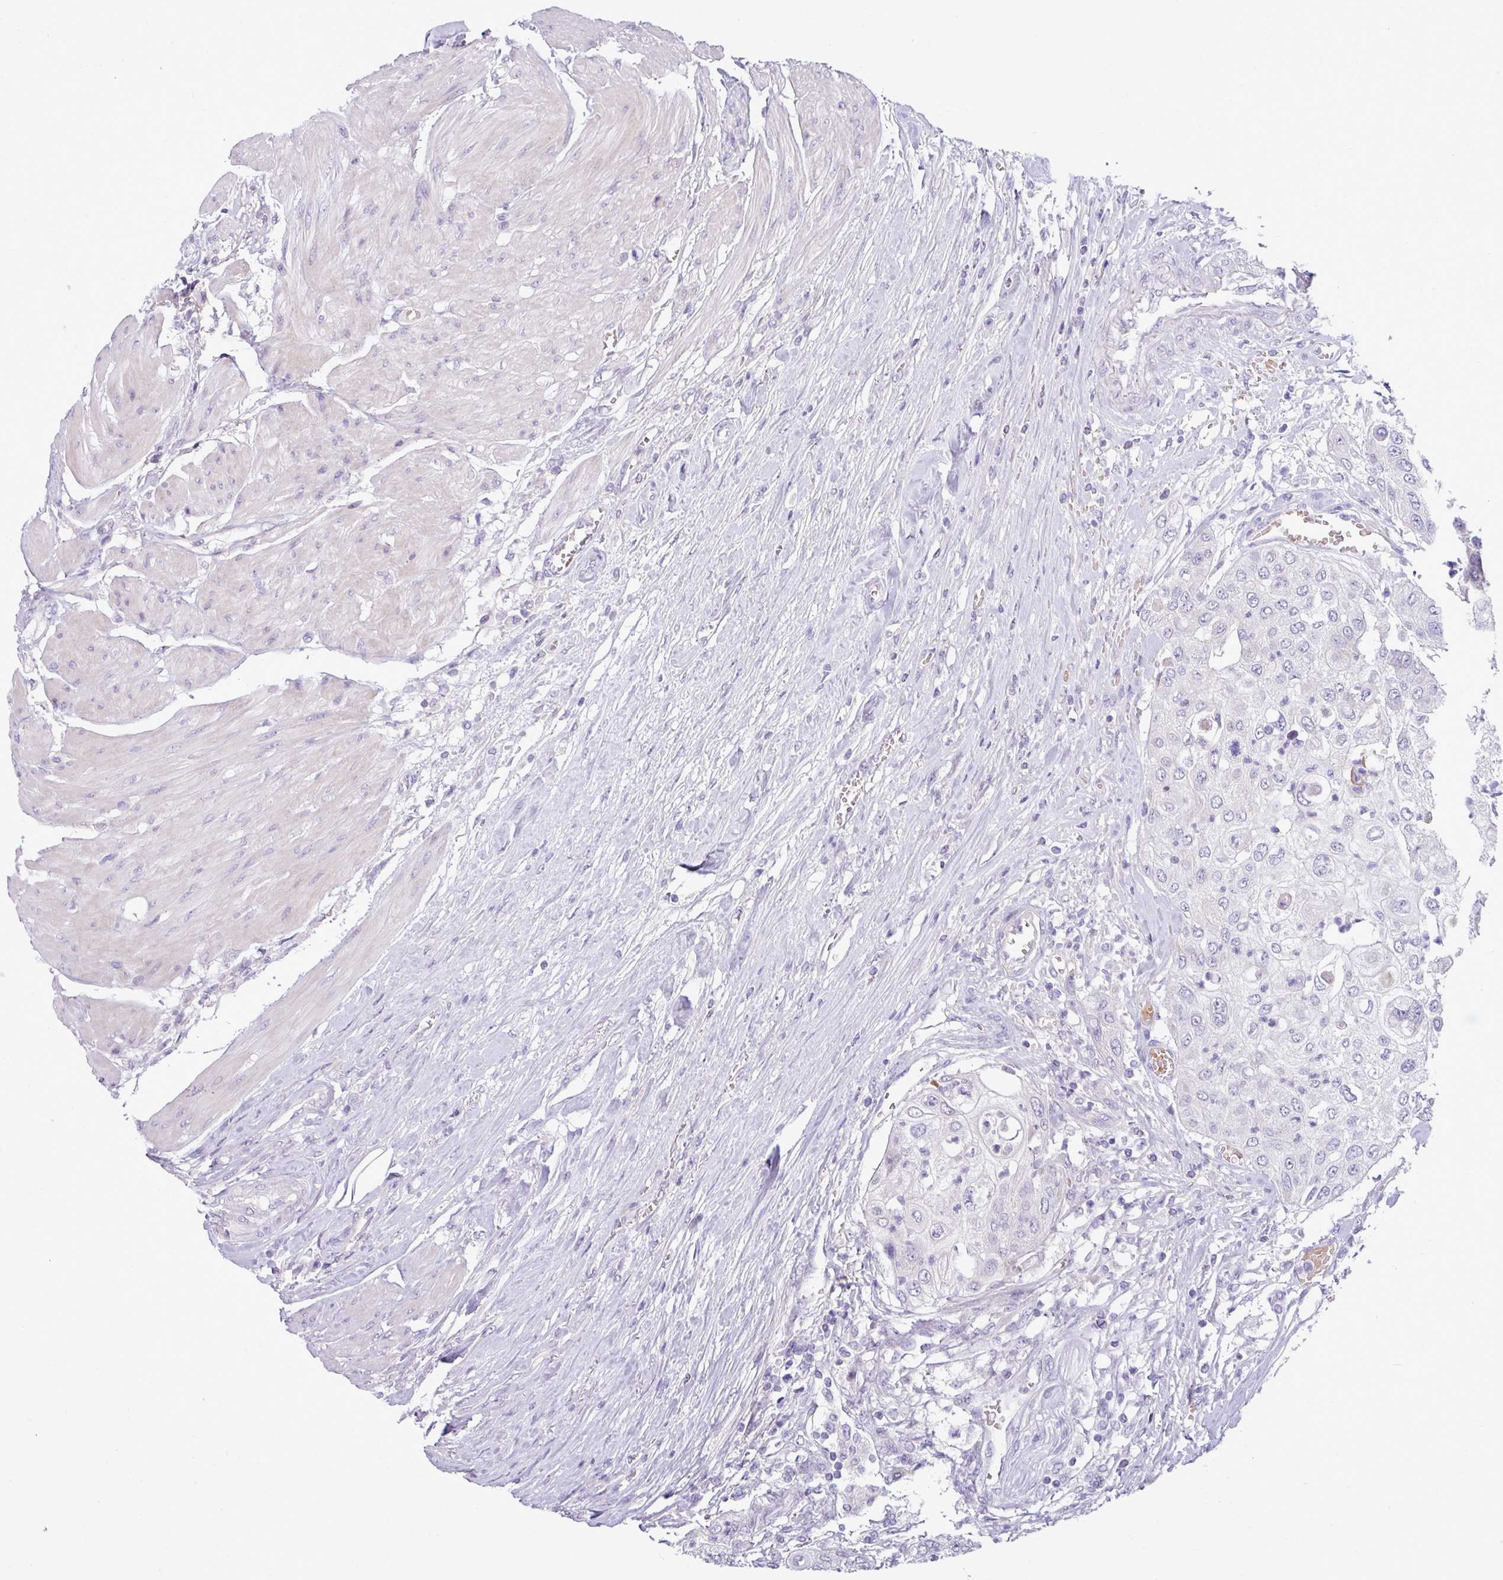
{"staining": {"intensity": "negative", "quantity": "none", "location": "none"}, "tissue": "urothelial cancer", "cell_type": "Tumor cells", "image_type": "cancer", "snomed": [{"axis": "morphology", "description": "Urothelial carcinoma, High grade"}, {"axis": "topography", "description": "Urinary bladder"}], "caption": "IHC micrograph of neoplastic tissue: human urothelial cancer stained with DAB (3,3'-diaminobenzidine) displays no significant protein positivity in tumor cells. (DAB IHC with hematoxylin counter stain).", "gene": "ACAP3", "patient": {"sex": "female", "age": 79}}